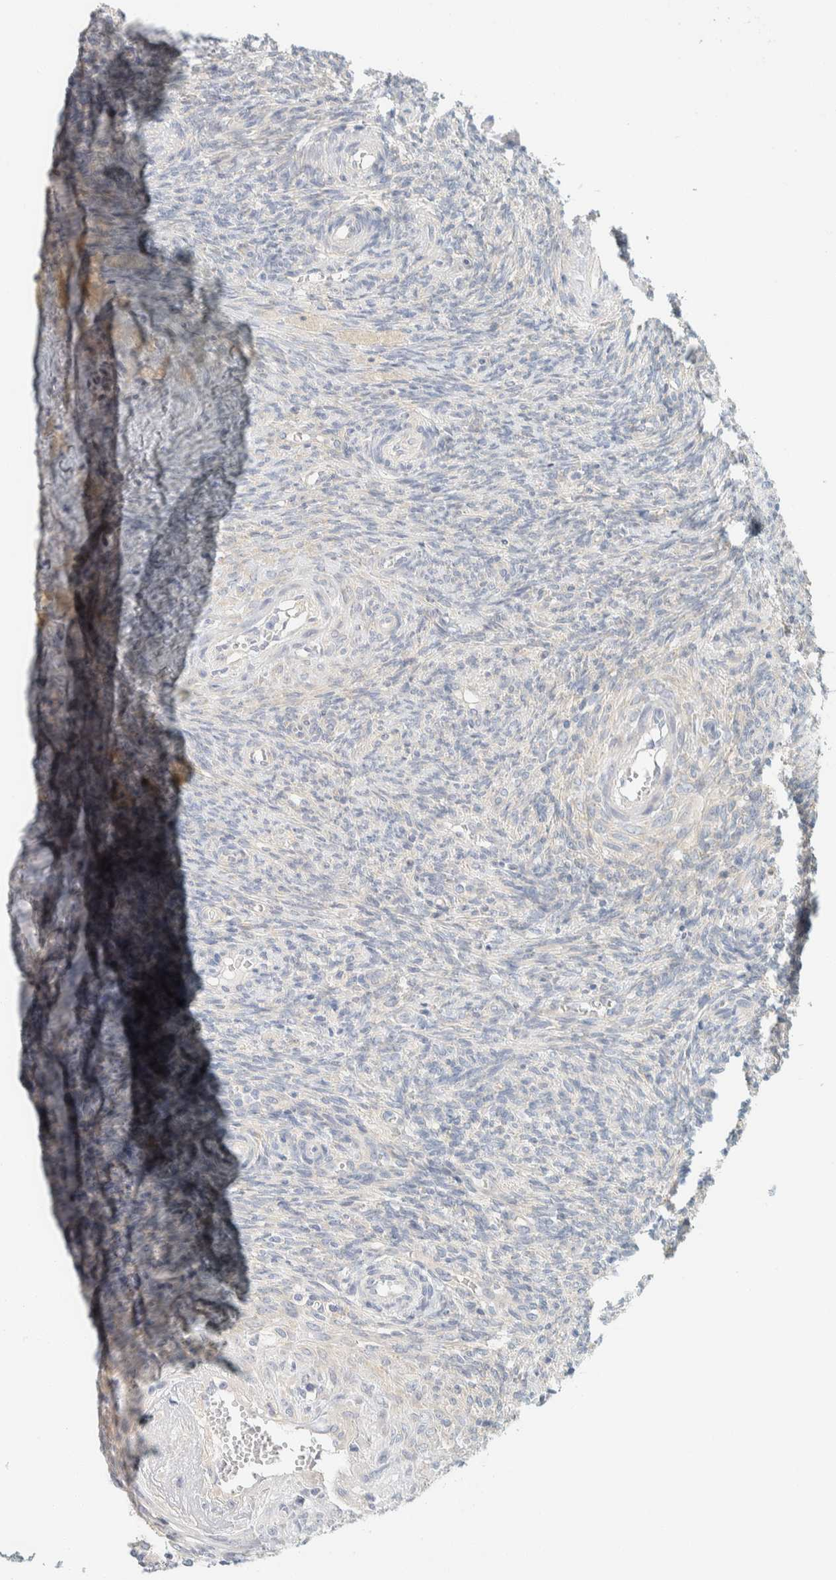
{"staining": {"intensity": "moderate", "quantity": ">75%", "location": "cytoplasmic/membranous"}, "tissue": "ovary", "cell_type": "Follicle cells", "image_type": "normal", "snomed": [{"axis": "morphology", "description": "Normal tissue, NOS"}, {"axis": "topography", "description": "Ovary"}], "caption": "Brown immunohistochemical staining in benign human ovary exhibits moderate cytoplasmic/membranous positivity in approximately >75% of follicle cells. (DAB IHC, brown staining for protein, blue staining for nuclei).", "gene": "AARSD1", "patient": {"sex": "female", "age": 41}}